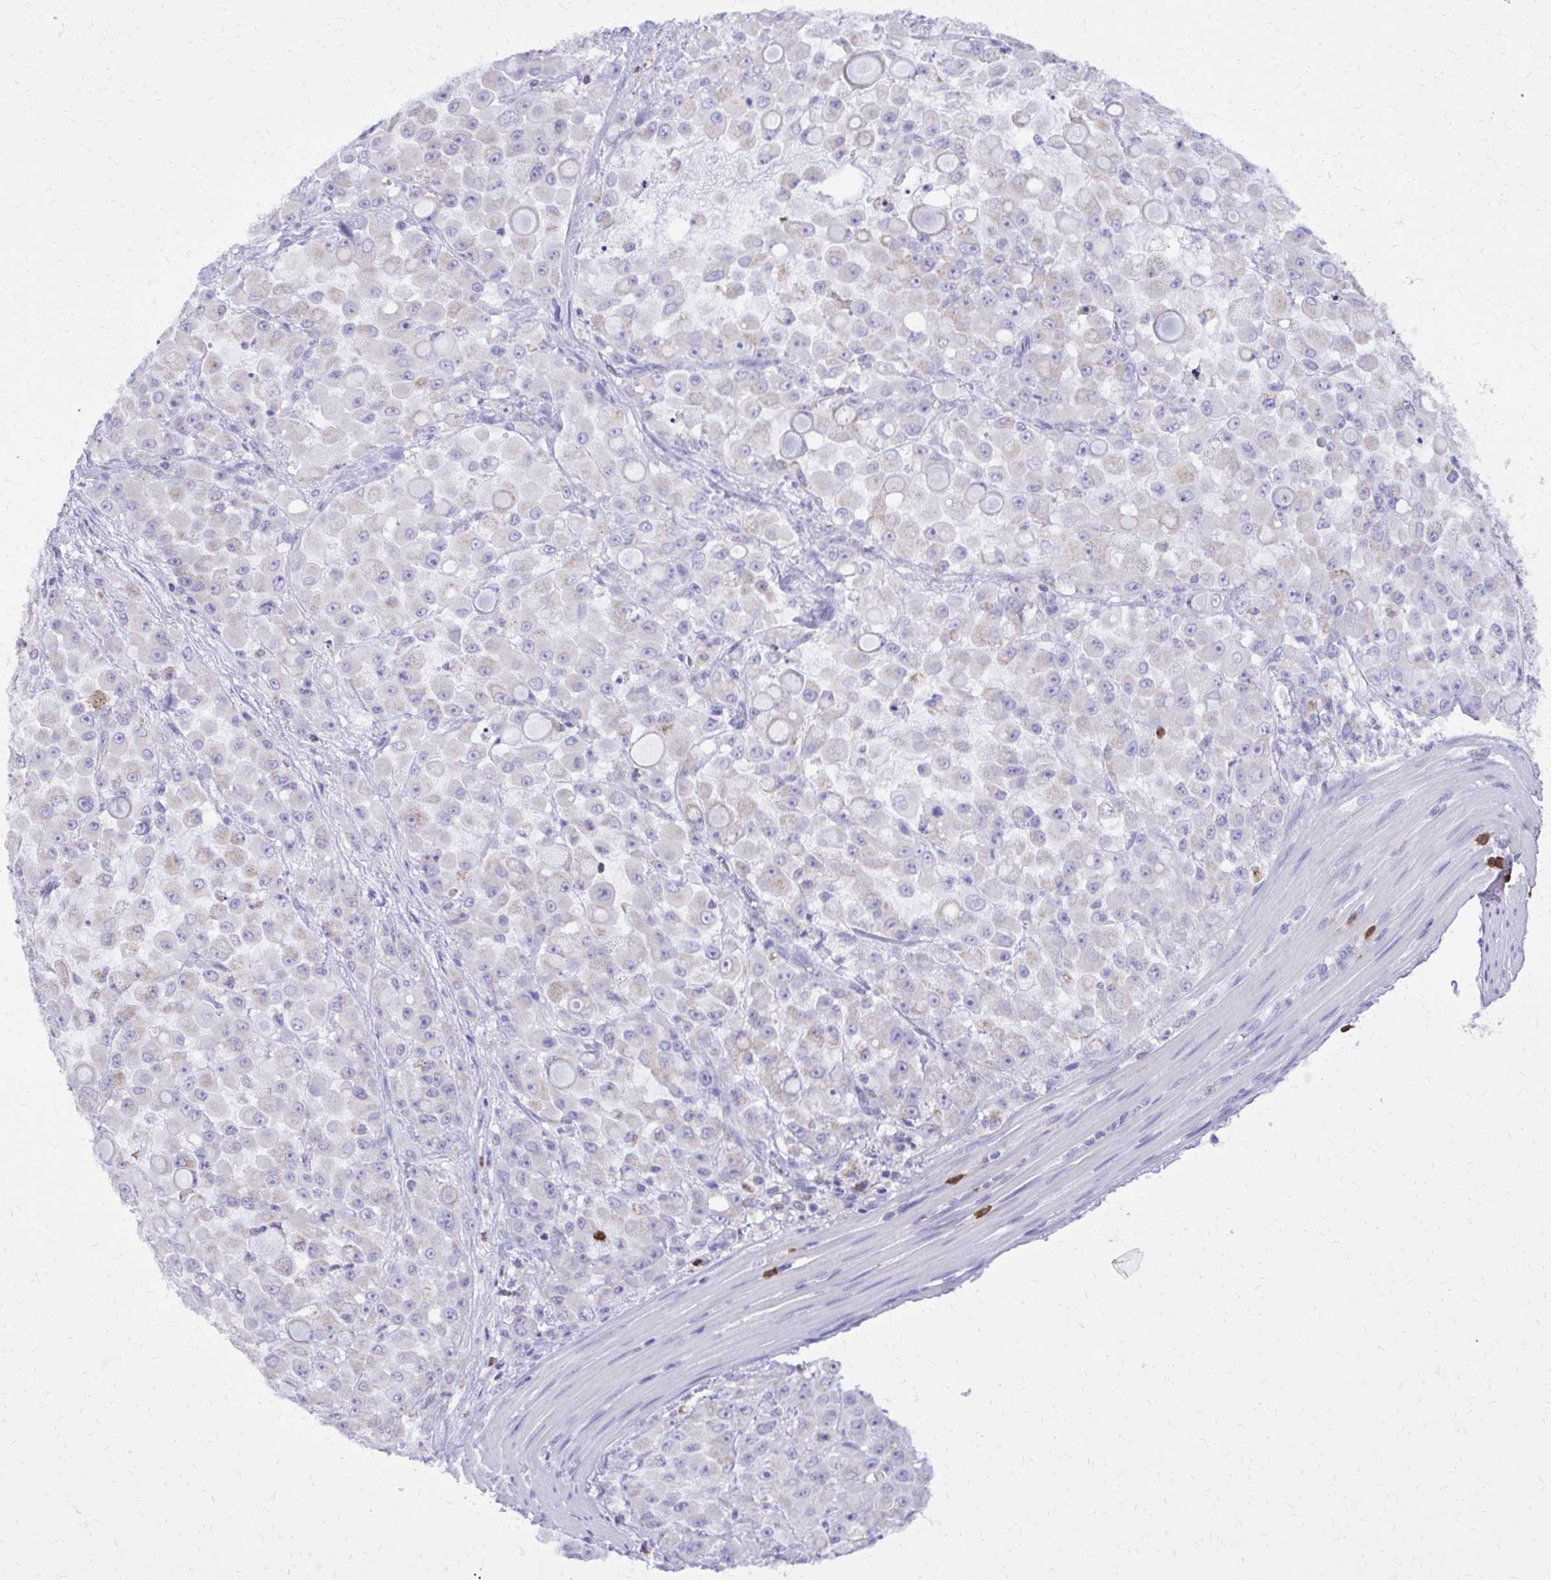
{"staining": {"intensity": "negative", "quantity": "none", "location": "none"}, "tissue": "stomach cancer", "cell_type": "Tumor cells", "image_type": "cancer", "snomed": [{"axis": "morphology", "description": "Adenocarcinoma, NOS"}, {"axis": "topography", "description": "Stomach"}], "caption": "The histopathology image reveals no significant positivity in tumor cells of adenocarcinoma (stomach).", "gene": "CAT", "patient": {"sex": "female", "age": 76}}